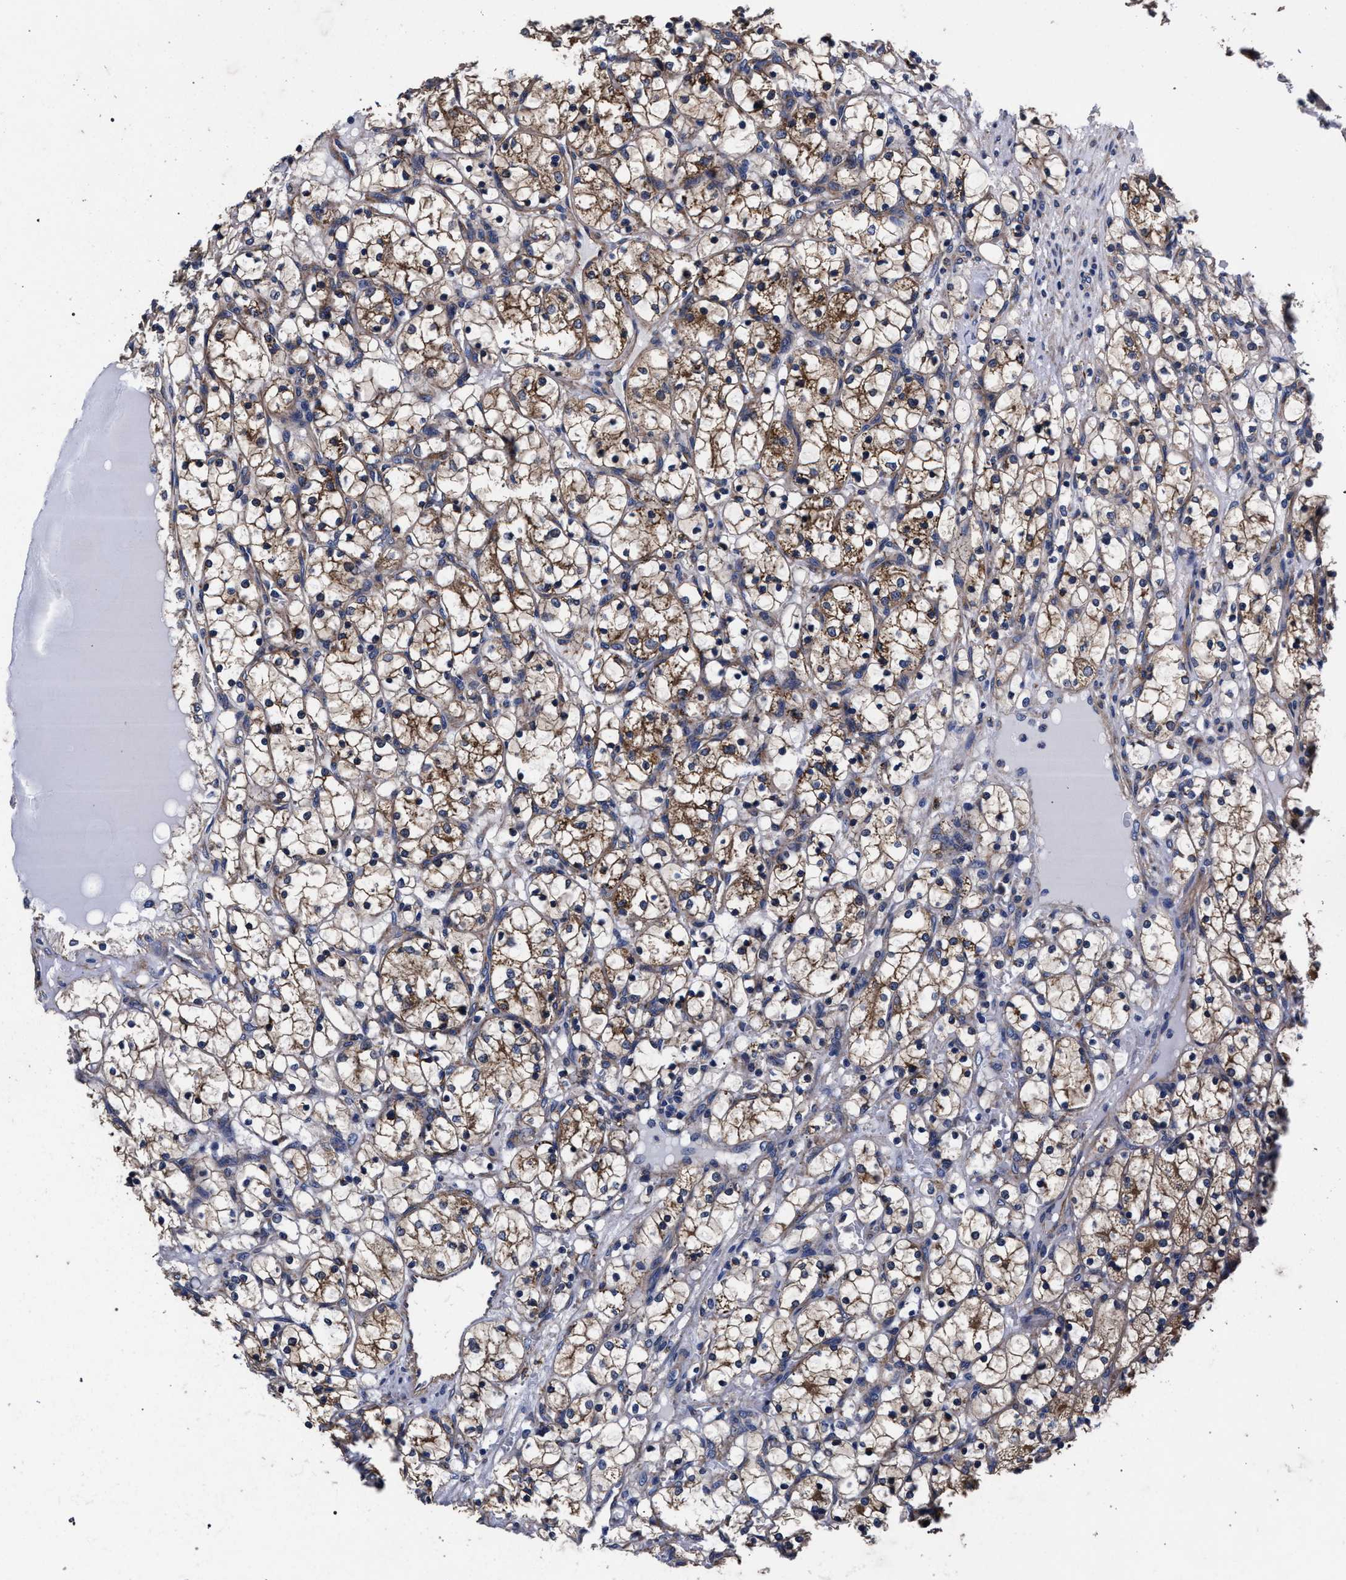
{"staining": {"intensity": "moderate", "quantity": ">75%", "location": "cytoplasmic/membranous"}, "tissue": "renal cancer", "cell_type": "Tumor cells", "image_type": "cancer", "snomed": [{"axis": "morphology", "description": "Adenocarcinoma, NOS"}, {"axis": "topography", "description": "Kidney"}], "caption": "Human renal adenocarcinoma stained with a protein marker reveals moderate staining in tumor cells.", "gene": "CFAP95", "patient": {"sex": "female", "age": 69}}